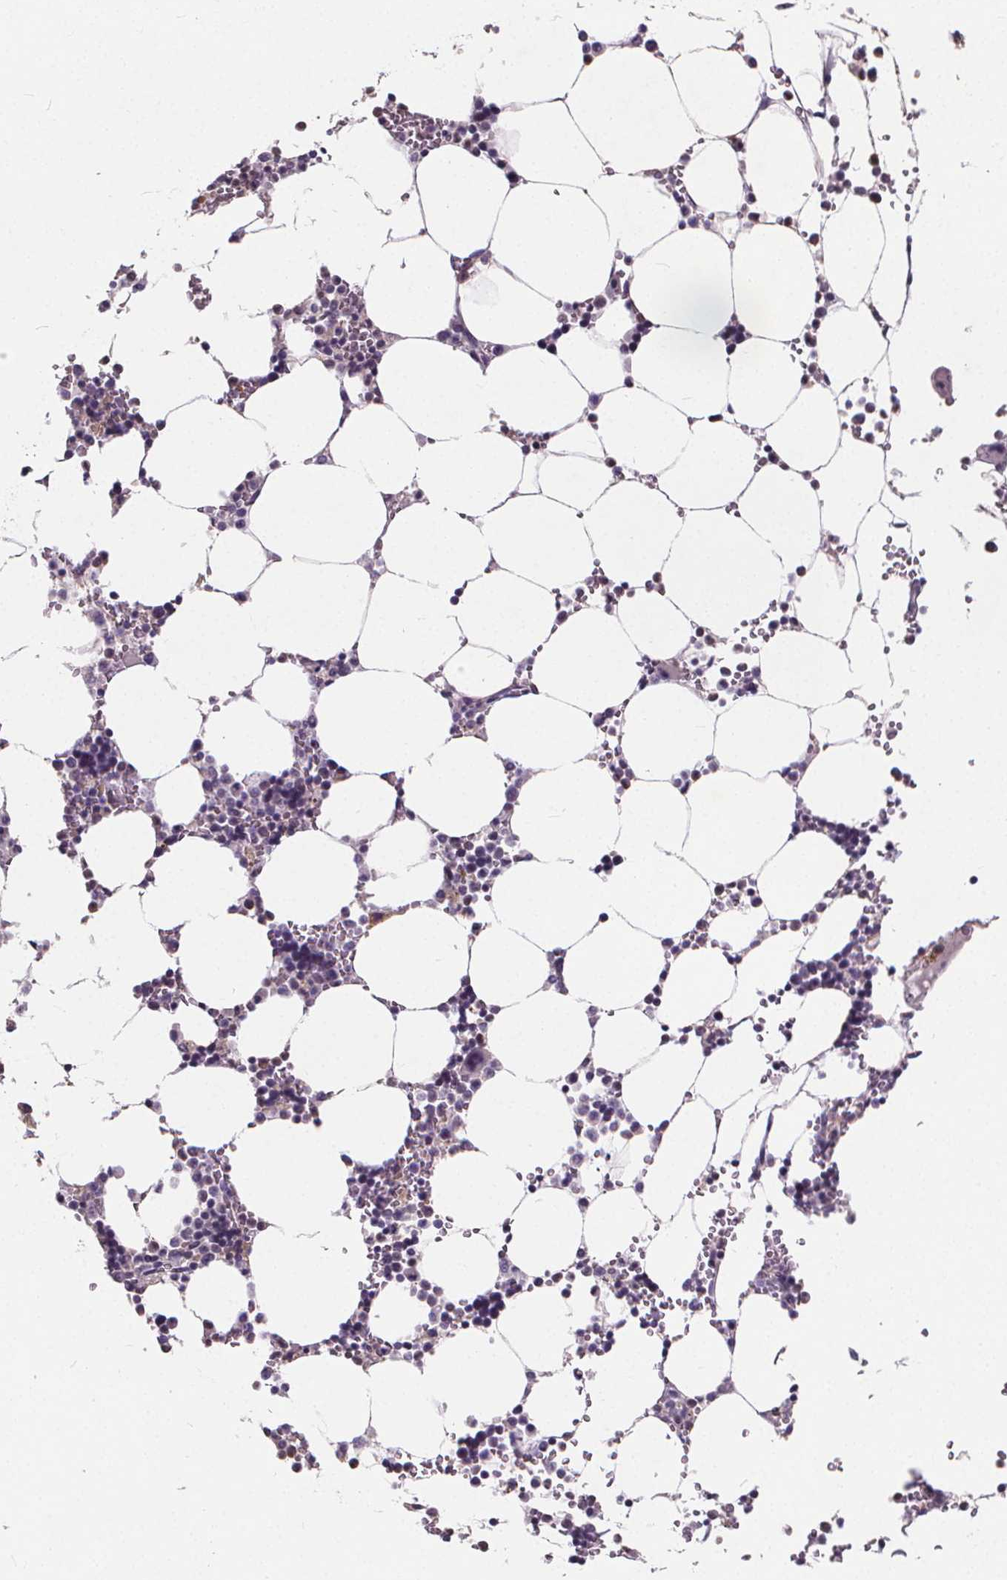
{"staining": {"intensity": "negative", "quantity": "none", "location": "none"}, "tissue": "bone marrow", "cell_type": "Hematopoietic cells", "image_type": "normal", "snomed": [{"axis": "morphology", "description": "Normal tissue, NOS"}, {"axis": "topography", "description": "Bone marrow"}], "caption": "Immunohistochemical staining of normal bone marrow displays no significant staining in hematopoietic cells. Nuclei are stained in blue.", "gene": "ATP6V1D", "patient": {"sex": "male", "age": 64}}